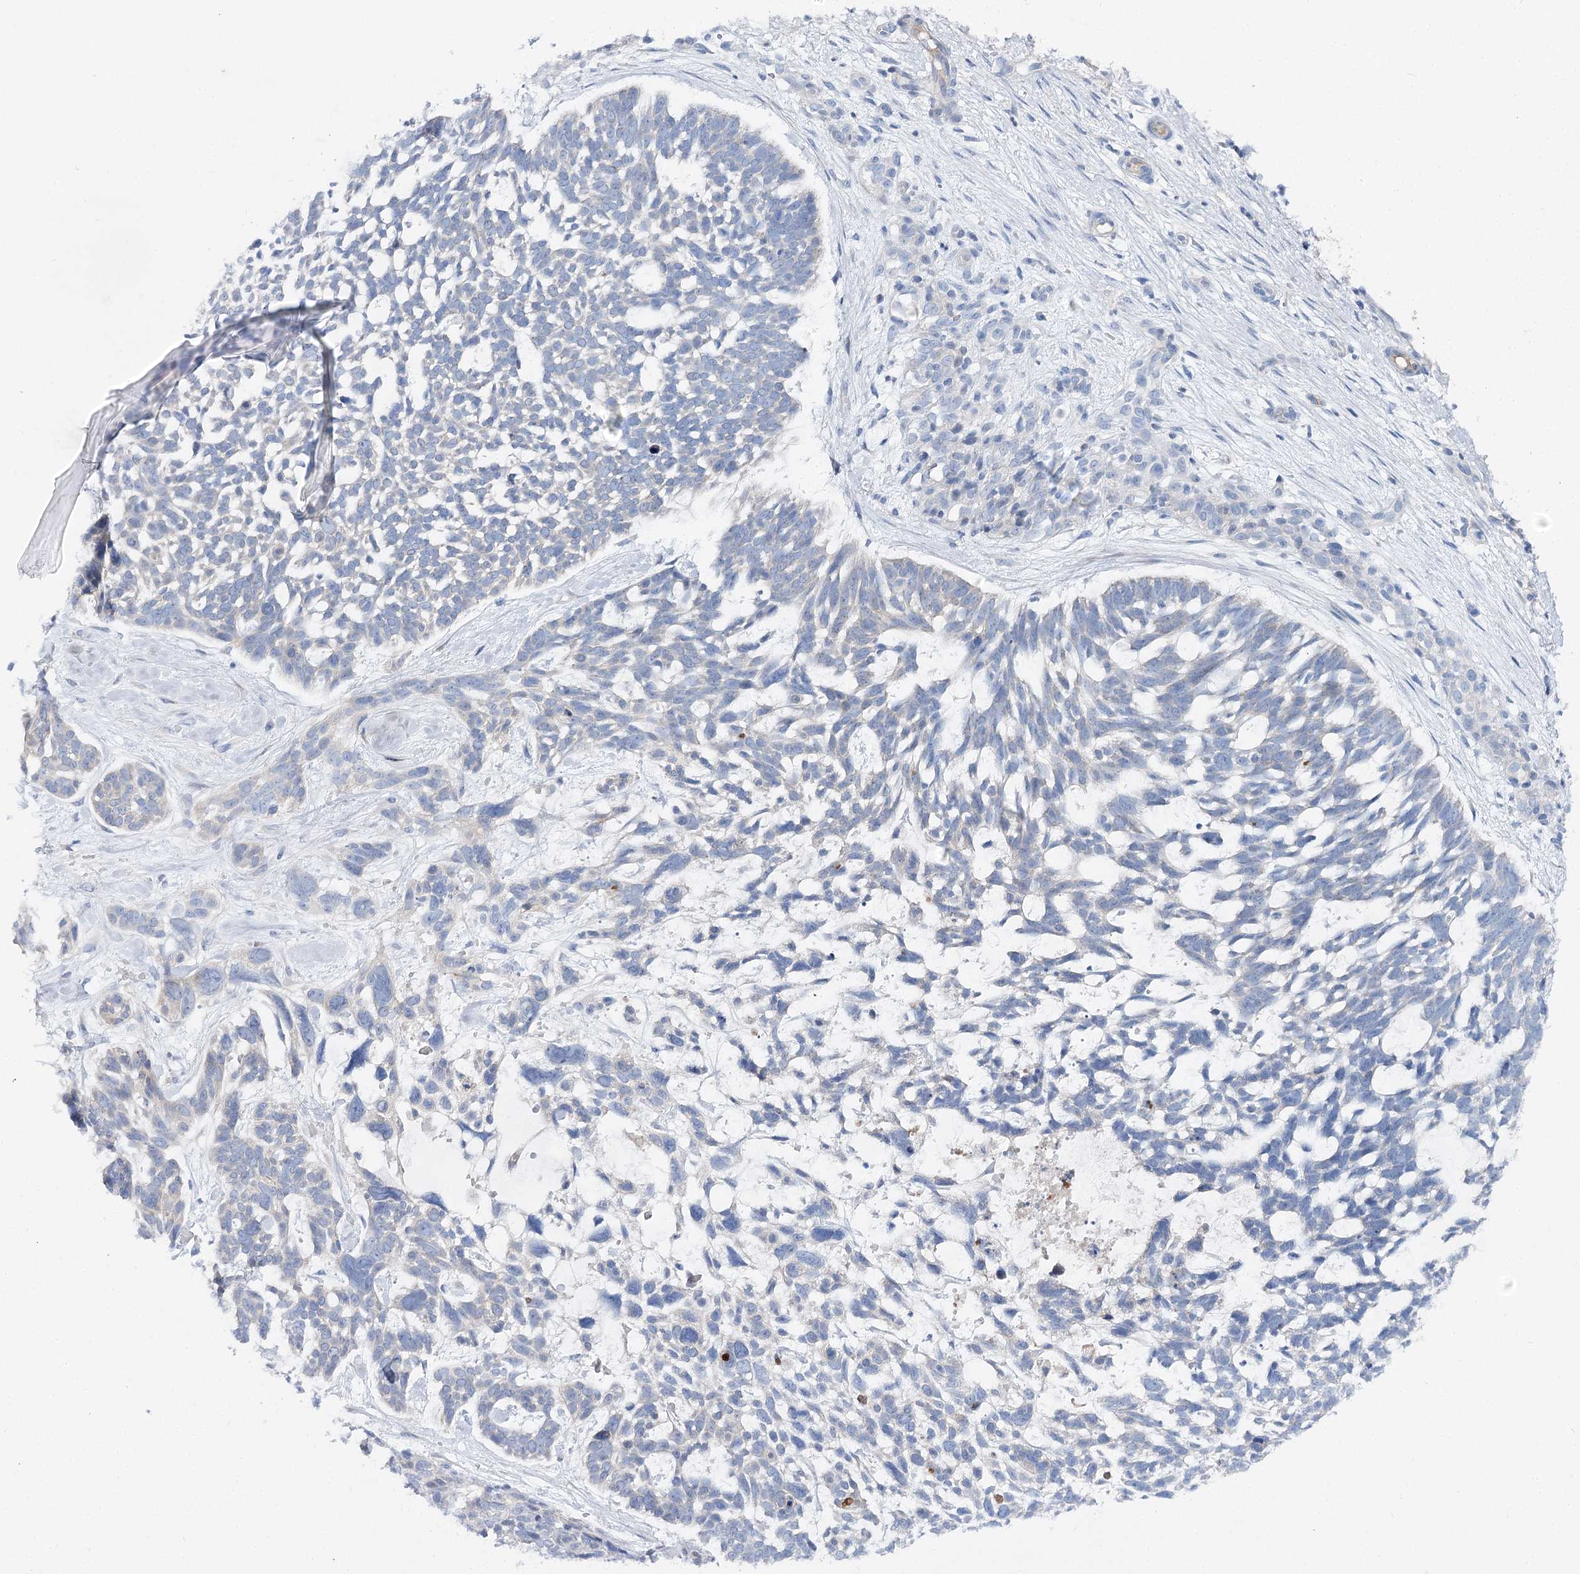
{"staining": {"intensity": "negative", "quantity": "none", "location": "none"}, "tissue": "skin cancer", "cell_type": "Tumor cells", "image_type": "cancer", "snomed": [{"axis": "morphology", "description": "Basal cell carcinoma"}, {"axis": "topography", "description": "Skin"}], "caption": "Immunohistochemistry of basal cell carcinoma (skin) exhibits no expression in tumor cells.", "gene": "LRRC14B", "patient": {"sex": "male", "age": 88}}